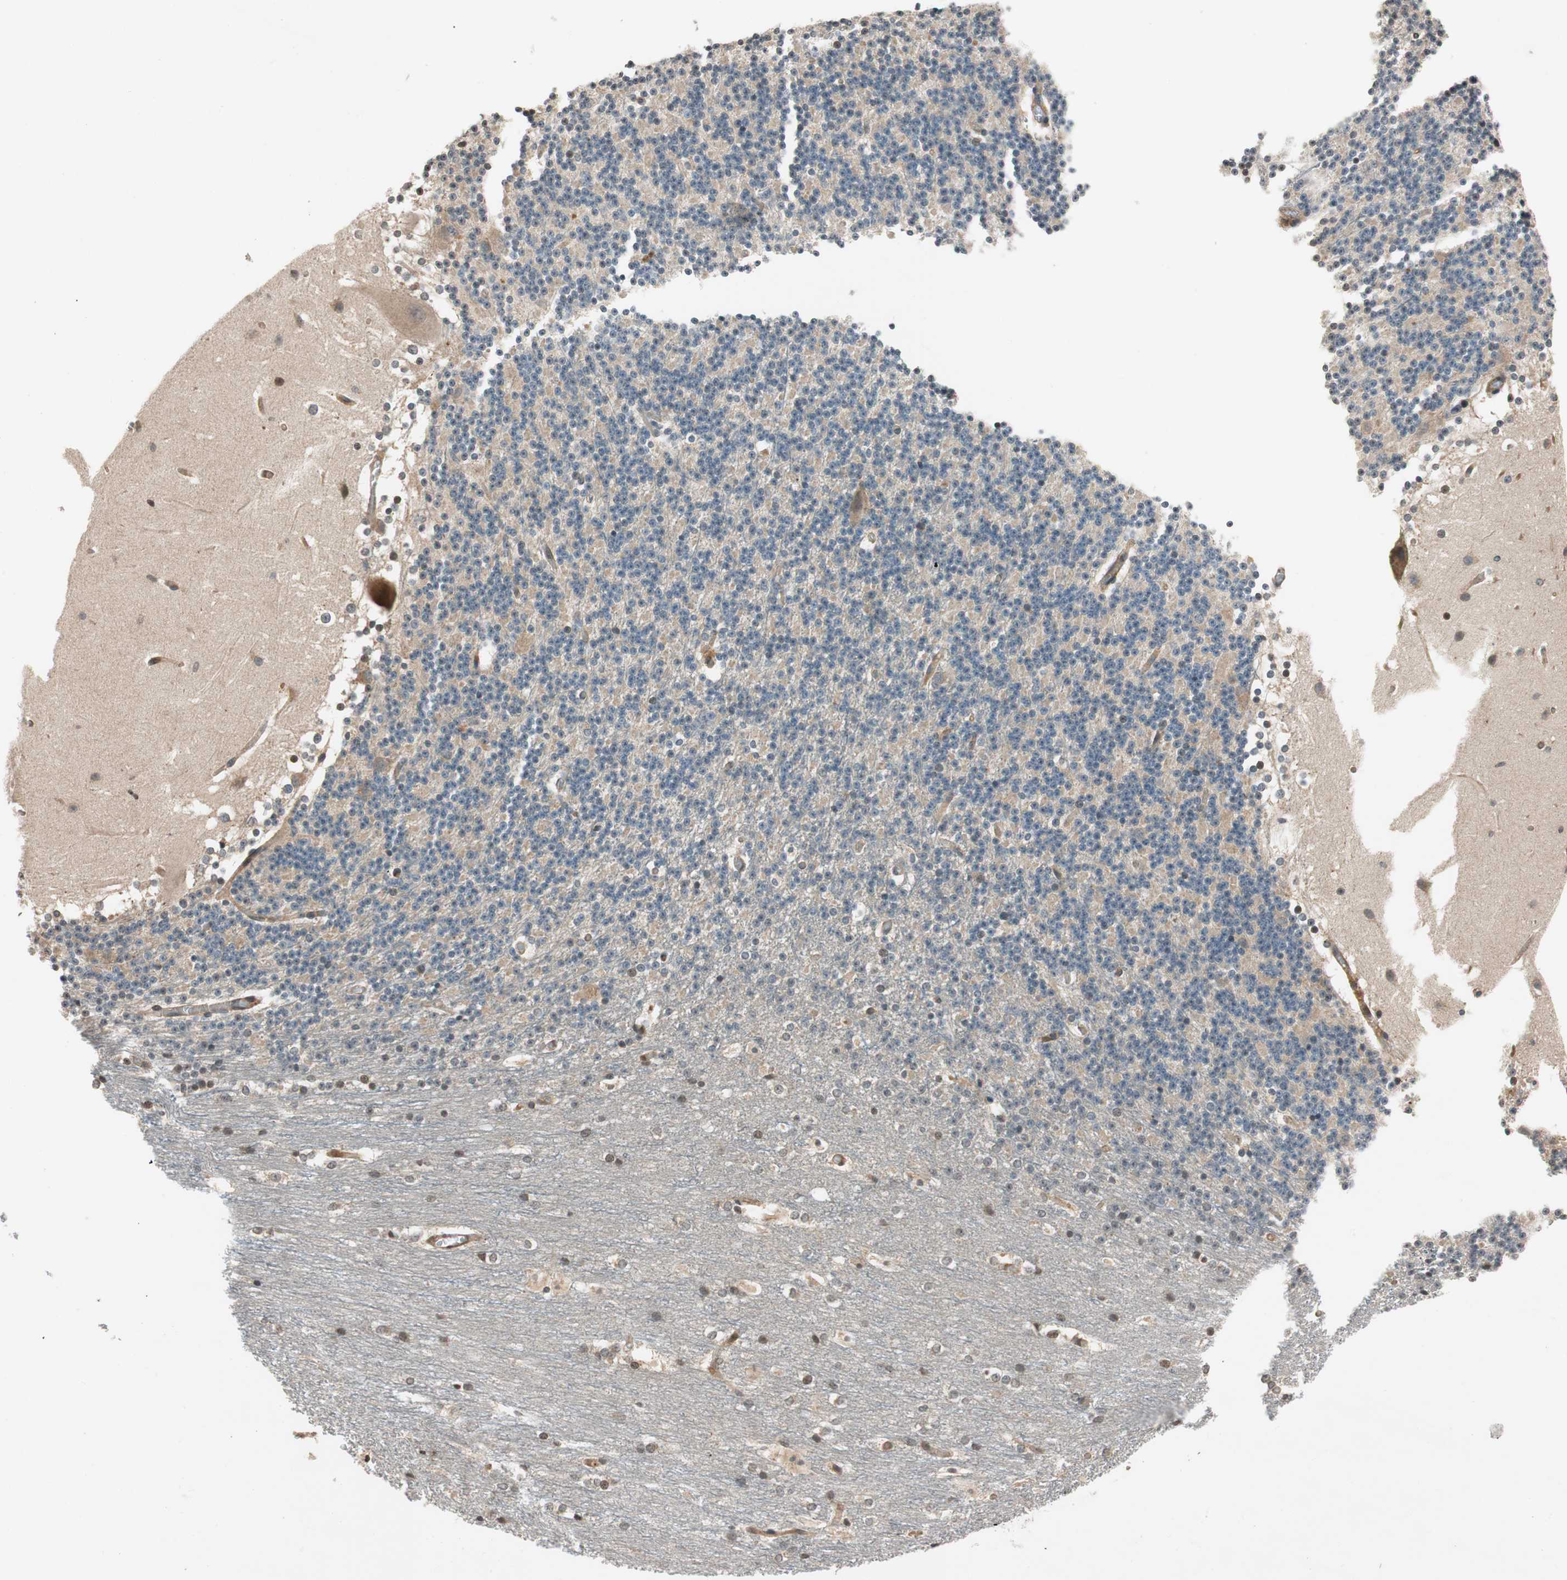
{"staining": {"intensity": "weak", "quantity": "<25%", "location": "cytoplasmic/membranous"}, "tissue": "cerebellum", "cell_type": "Cells in granular layer", "image_type": "normal", "snomed": [{"axis": "morphology", "description": "Normal tissue, NOS"}, {"axis": "topography", "description": "Cerebellum"}], "caption": "Cells in granular layer show no significant expression in normal cerebellum.", "gene": "GCLM", "patient": {"sex": "female", "age": 19}}